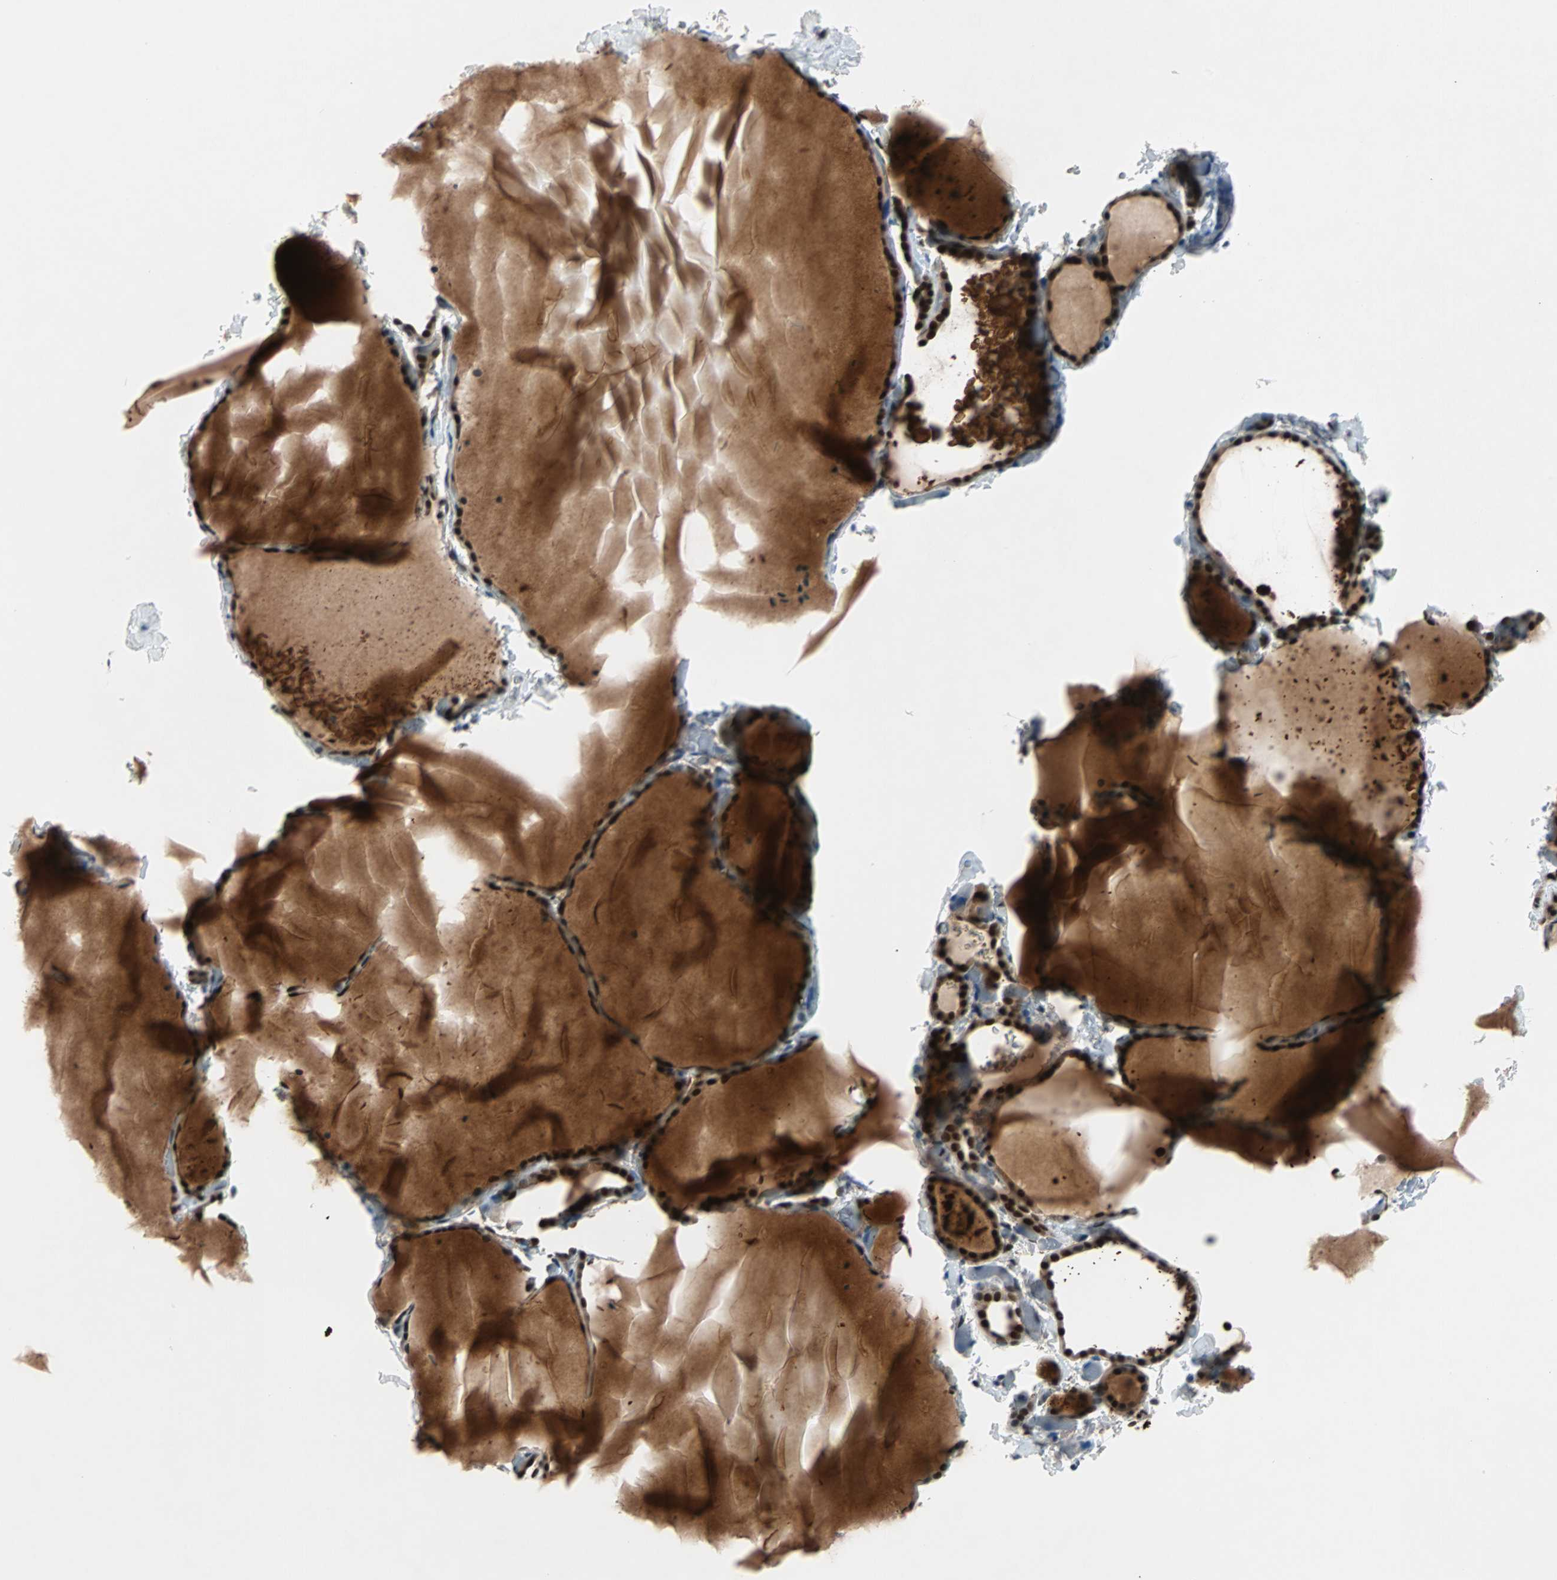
{"staining": {"intensity": "strong", "quantity": ">75%", "location": "cytoplasmic/membranous,nuclear"}, "tissue": "thyroid gland", "cell_type": "Glandular cells", "image_type": "normal", "snomed": [{"axis": "morphology", "description": "Normal tissue, NOS"}, {"axis": "topography", "description": "Thyroid gland"}], "caption": "Thyroid gland stained for a protein shows strong cytoplasmic/membranous,nuclear positivity in glandular cells. (DAB (3,3'-diaminobenzidine) = brown stain, brightfield microscopy at high magnification).", "gene": "WWTR1", "patient": {"sex": "female", "age": 22}}